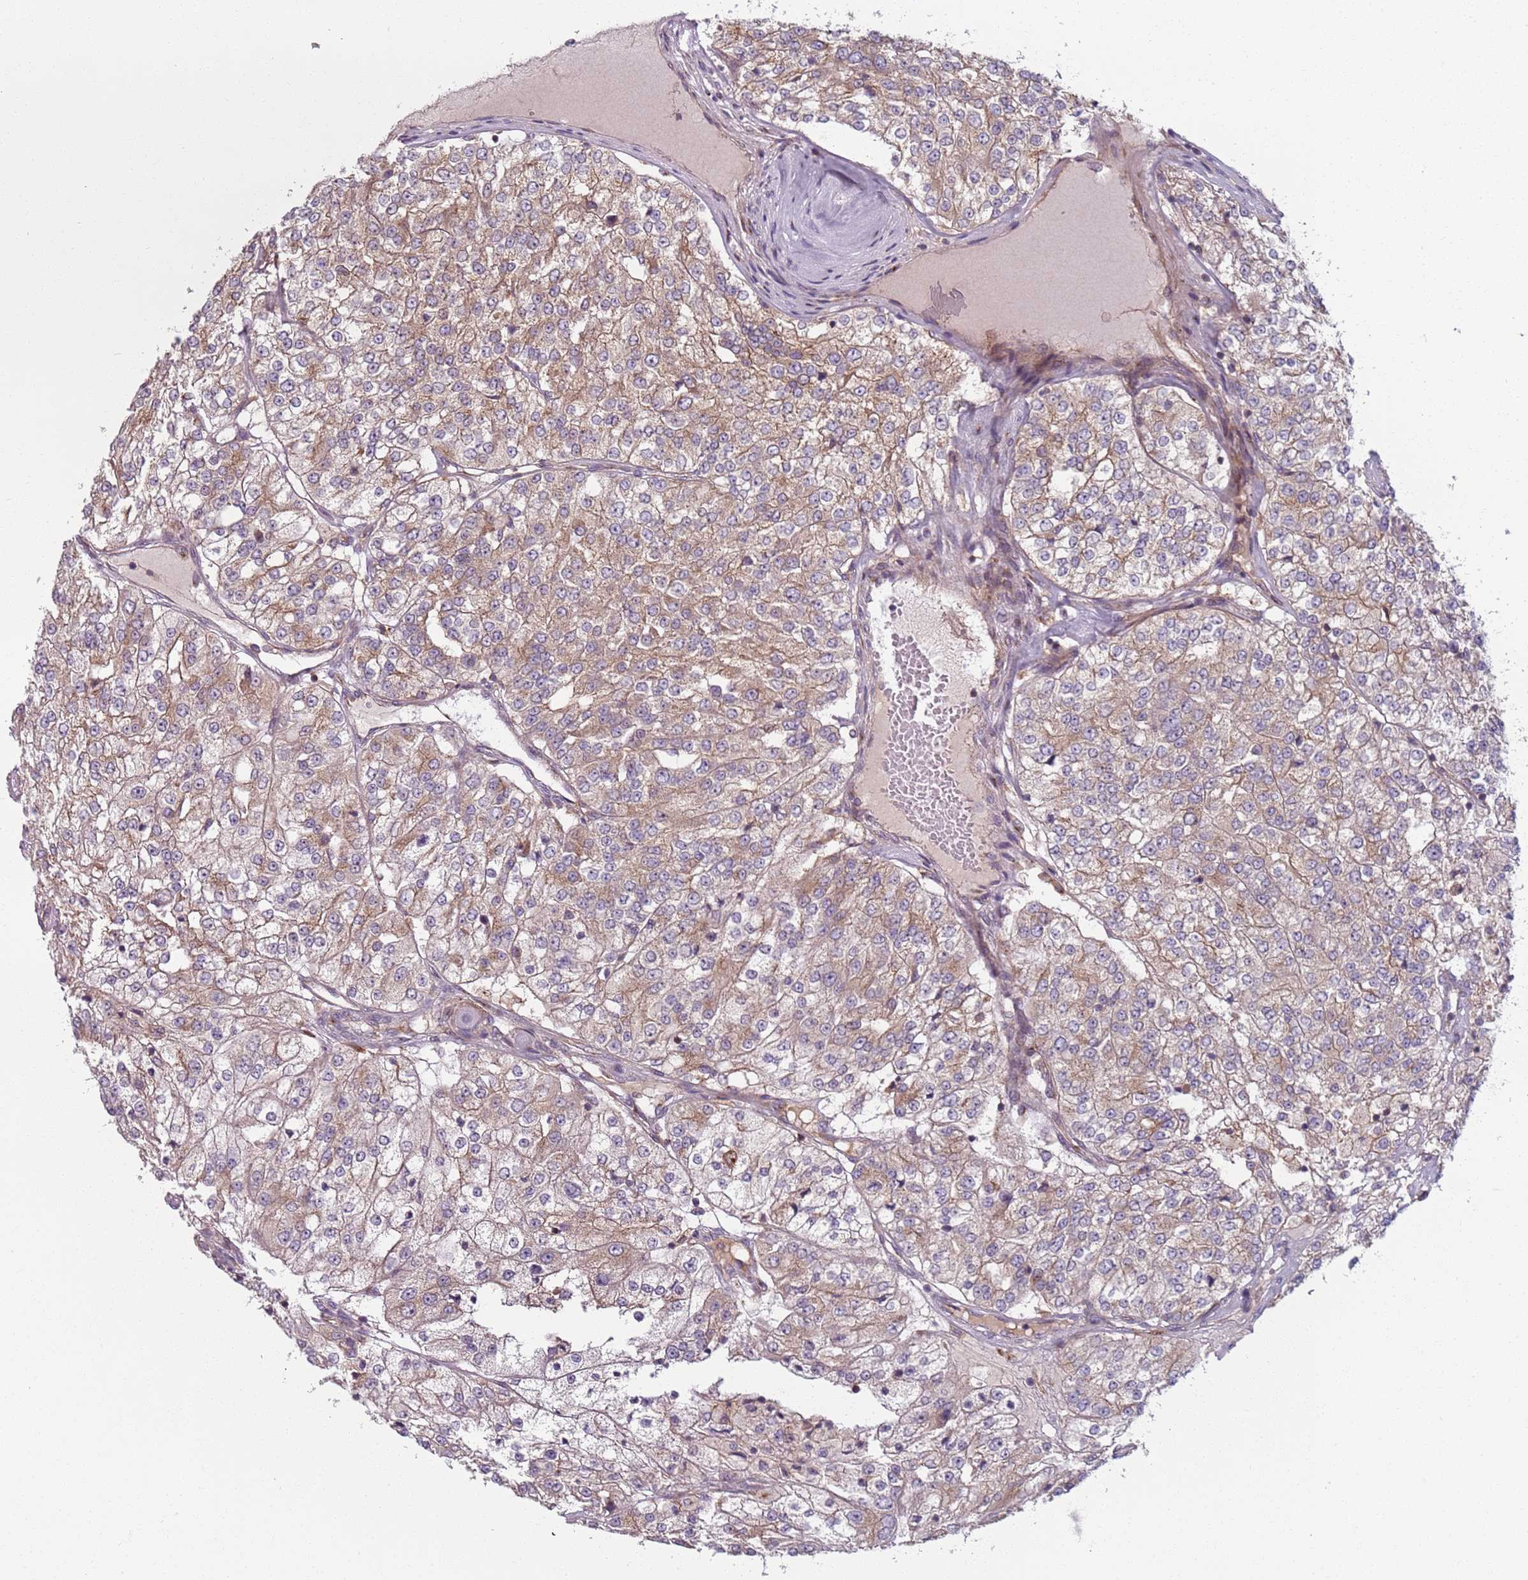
{"staining": {"intensity": "moderate", "quantity": ">75%", "location": "cytoplasmic/membranous"}, "tissue": "renal cancer", "cell_type": "Tumor cells", "image_type": "cancer", "snomed": [{"axis": "morphology", "description": "Adenocarcinoma, NOS"}, {"axis": "topography", "description": "Kidney"}], "caption": "Immunohistochemistry photomicrograph of neoplastic tissue: renal adenocarcinoma stained using immunohistochemistry (IHC) shows medium levels of moderate protein expression localized specifically in the cytoplasmic/membranous of tumor cells, appearing as a cytoplasmic/membranous brown color.", "gene": "AKTIP", "patient": {"sex": "female", "age": 63}}